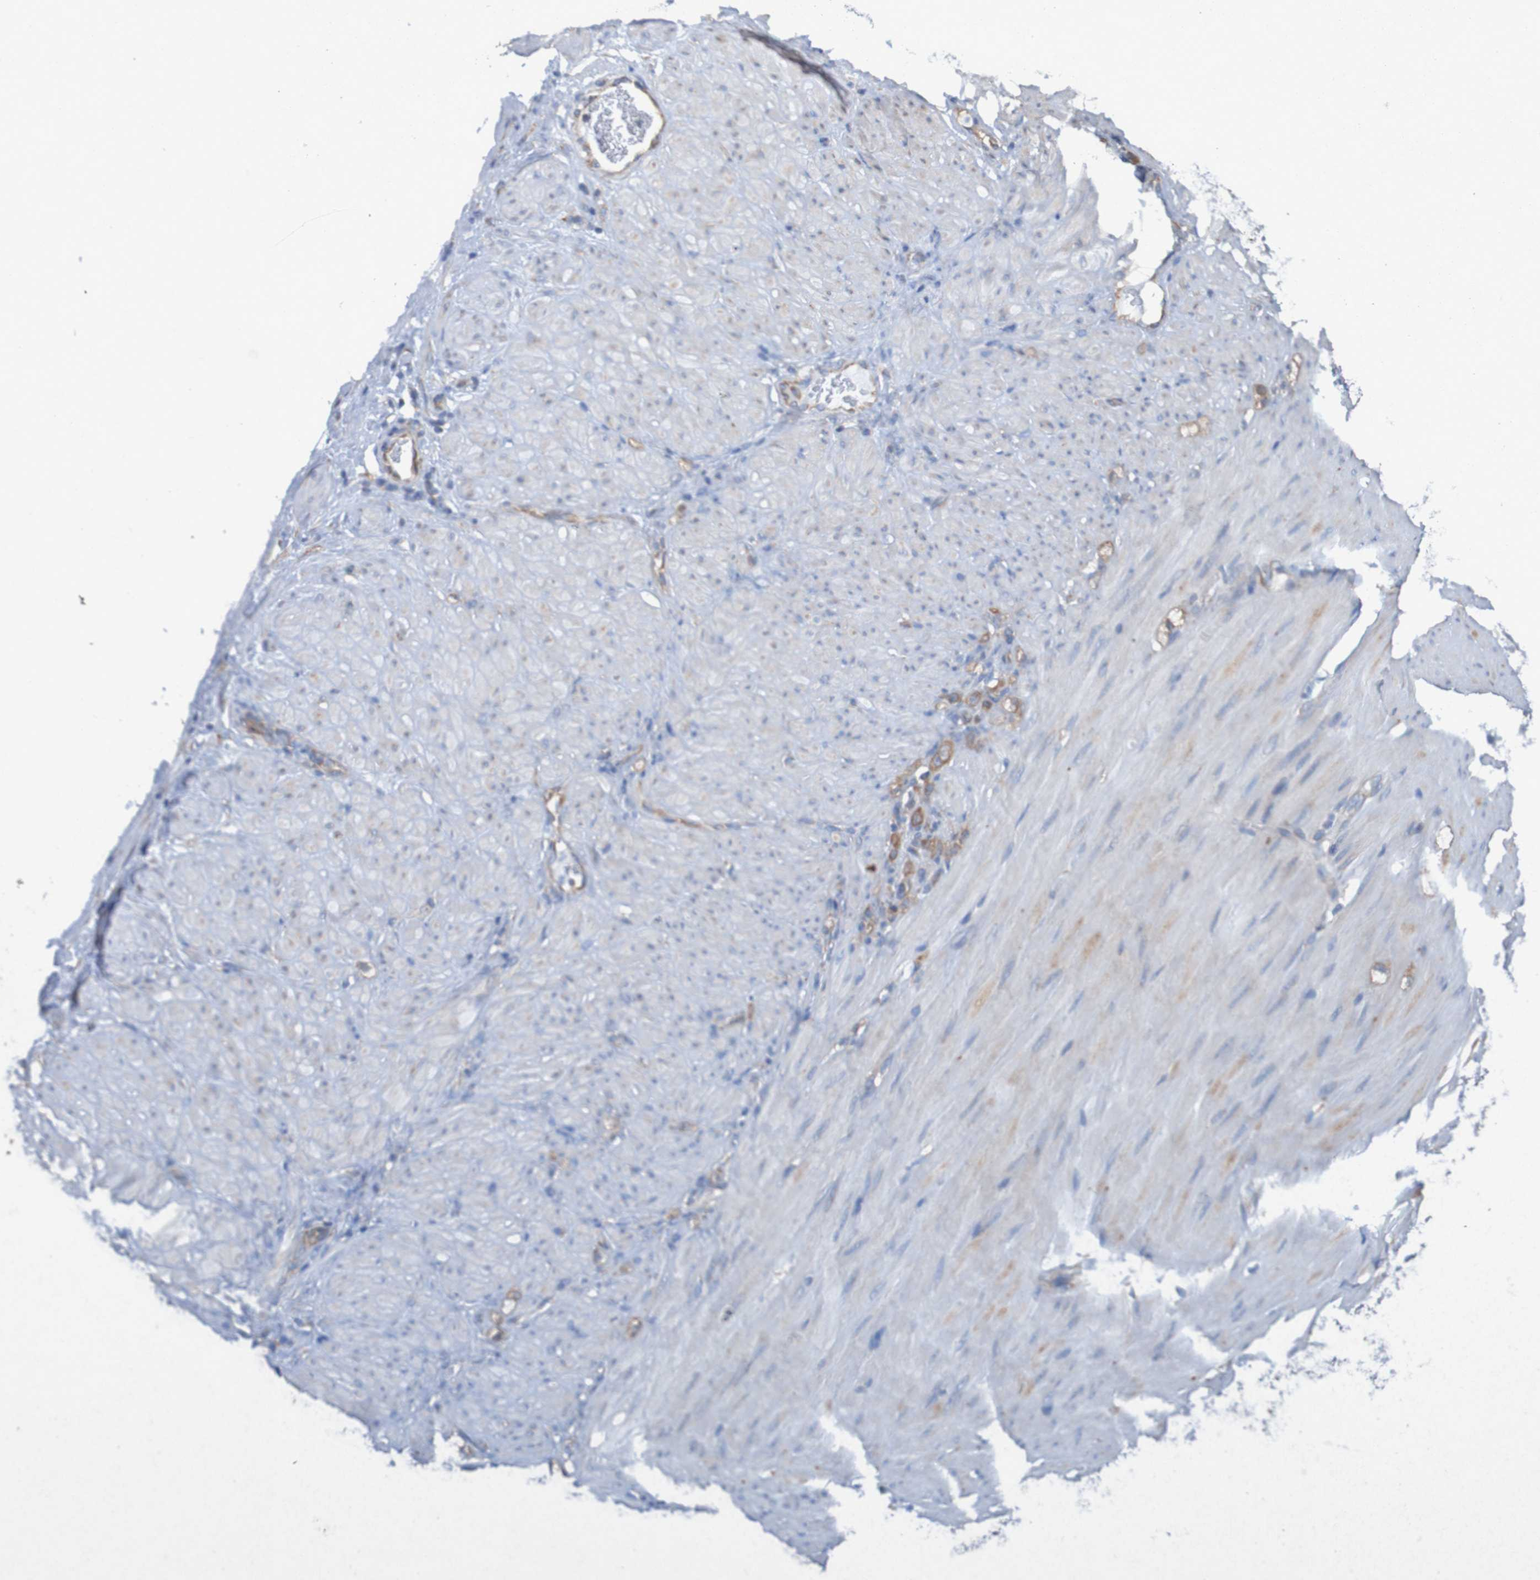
{"staining": {"intensity": "moderate", "quantity": ">75%", "location": "cytoplasmic/membranous"}, "tissue": "stomach cancer", "cell_type": "Tumor cells", "image_type": "cancer", "snomed": [{"axis": "morphology", "description": "Adenocarcinoma, NOS"}, {"axis": "topography", "description": "Stomach"}], "caption": "Adenocarcinoma (stomach) stained with a brown dye reveals moderate cytoplasmic/membranous positive expression in approximately >75% of tumor cells.", "gene": "RPL10", "patient": {"sex": "male", "age": 82}}